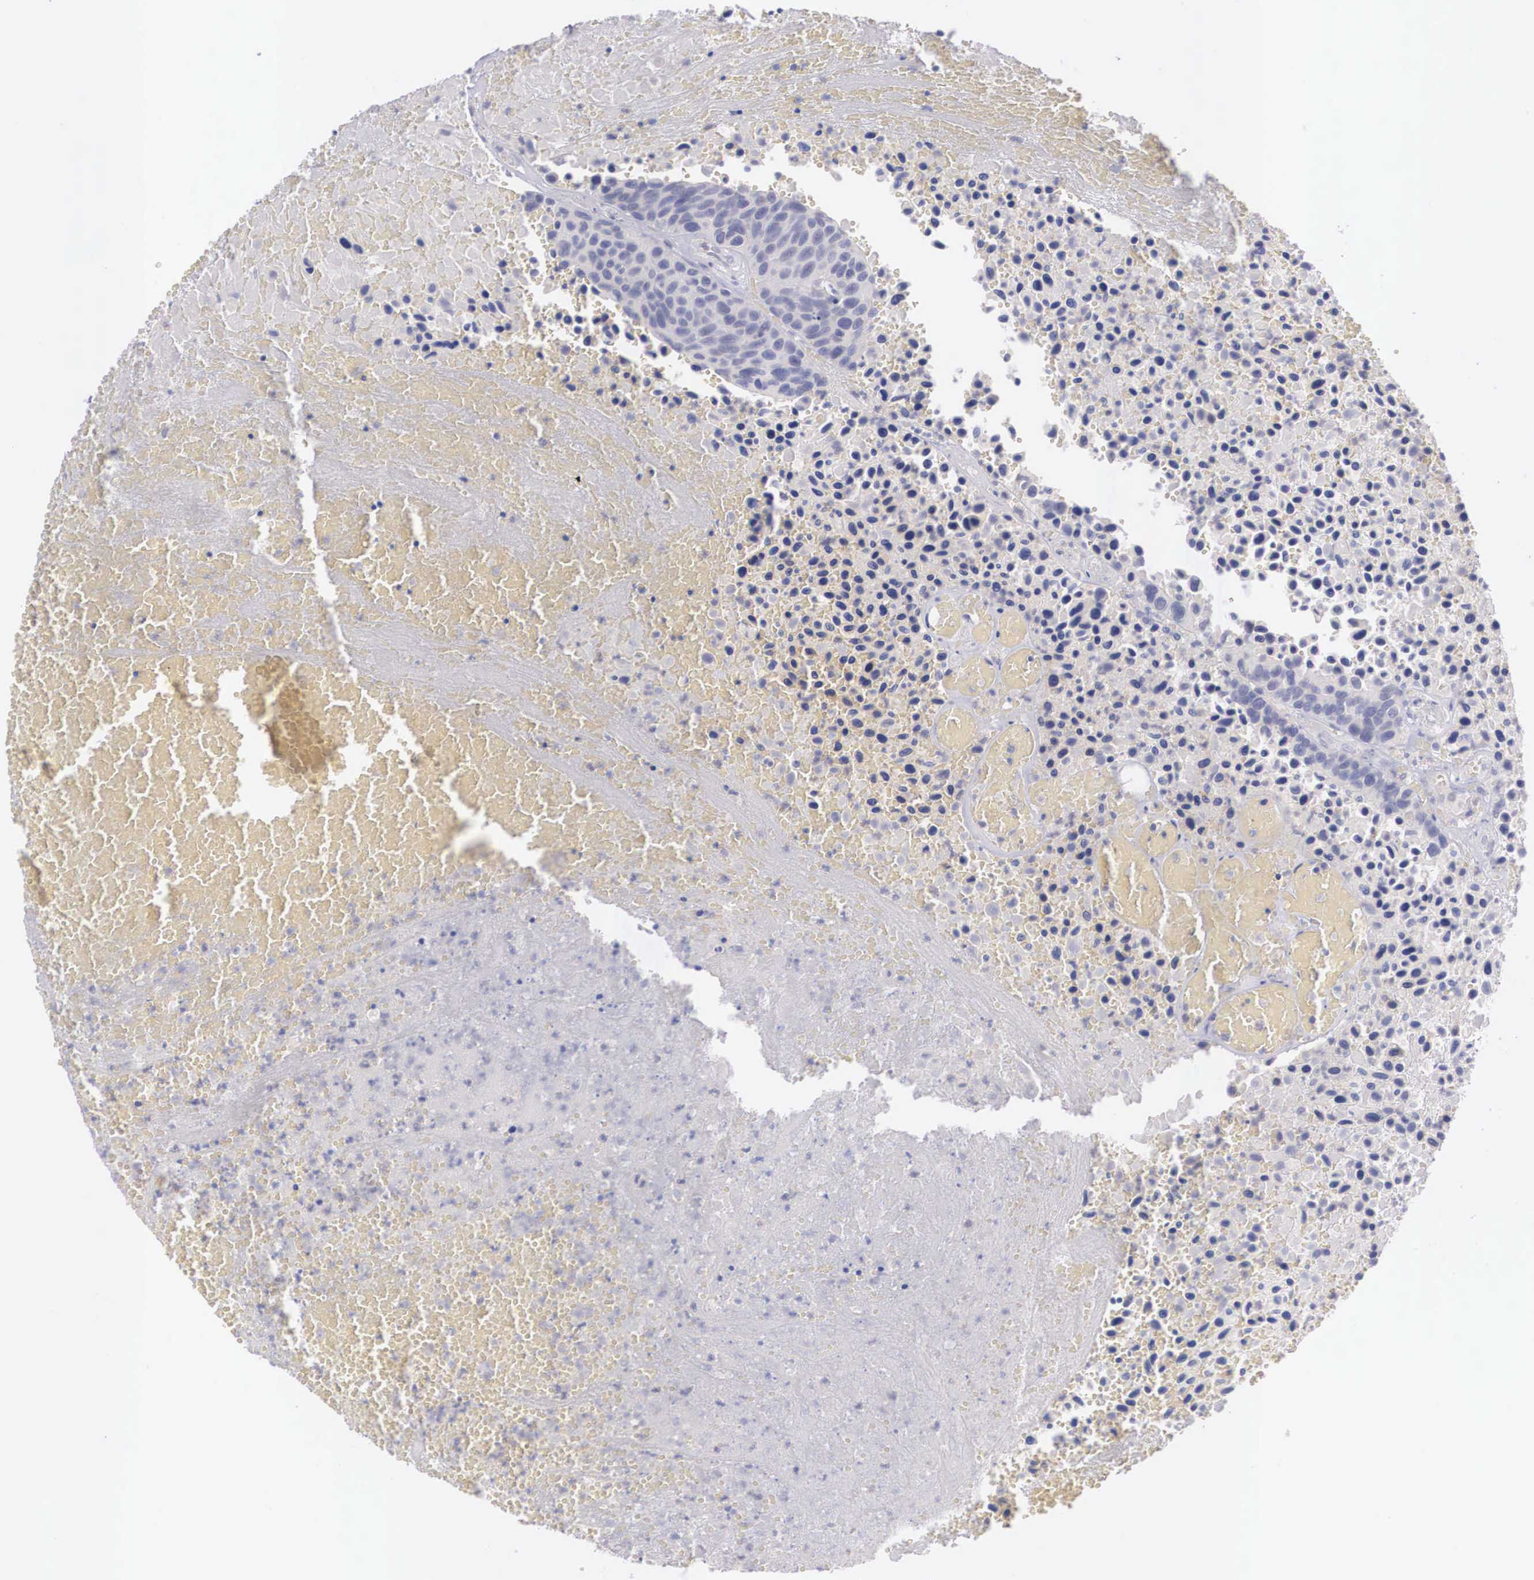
{"staining": {"intensity": "negative", "quantity": "none", "location": "none"}, "tissue": "urothelial cancer", "cell_type": "Tumor cells", "image_type": "cancer", "snomed": [{"axis": "morphology", "description": "Urothelial carcinoma, High grade"}, {"axis": "topography", "description": "Urinary bladder"}], "caption": "Immunohistochemical staining of human urothelial cancer shows no significant expression in tumor cells.", "gene": "REPS2", "patient": {"sex": "male", "age": 66}}